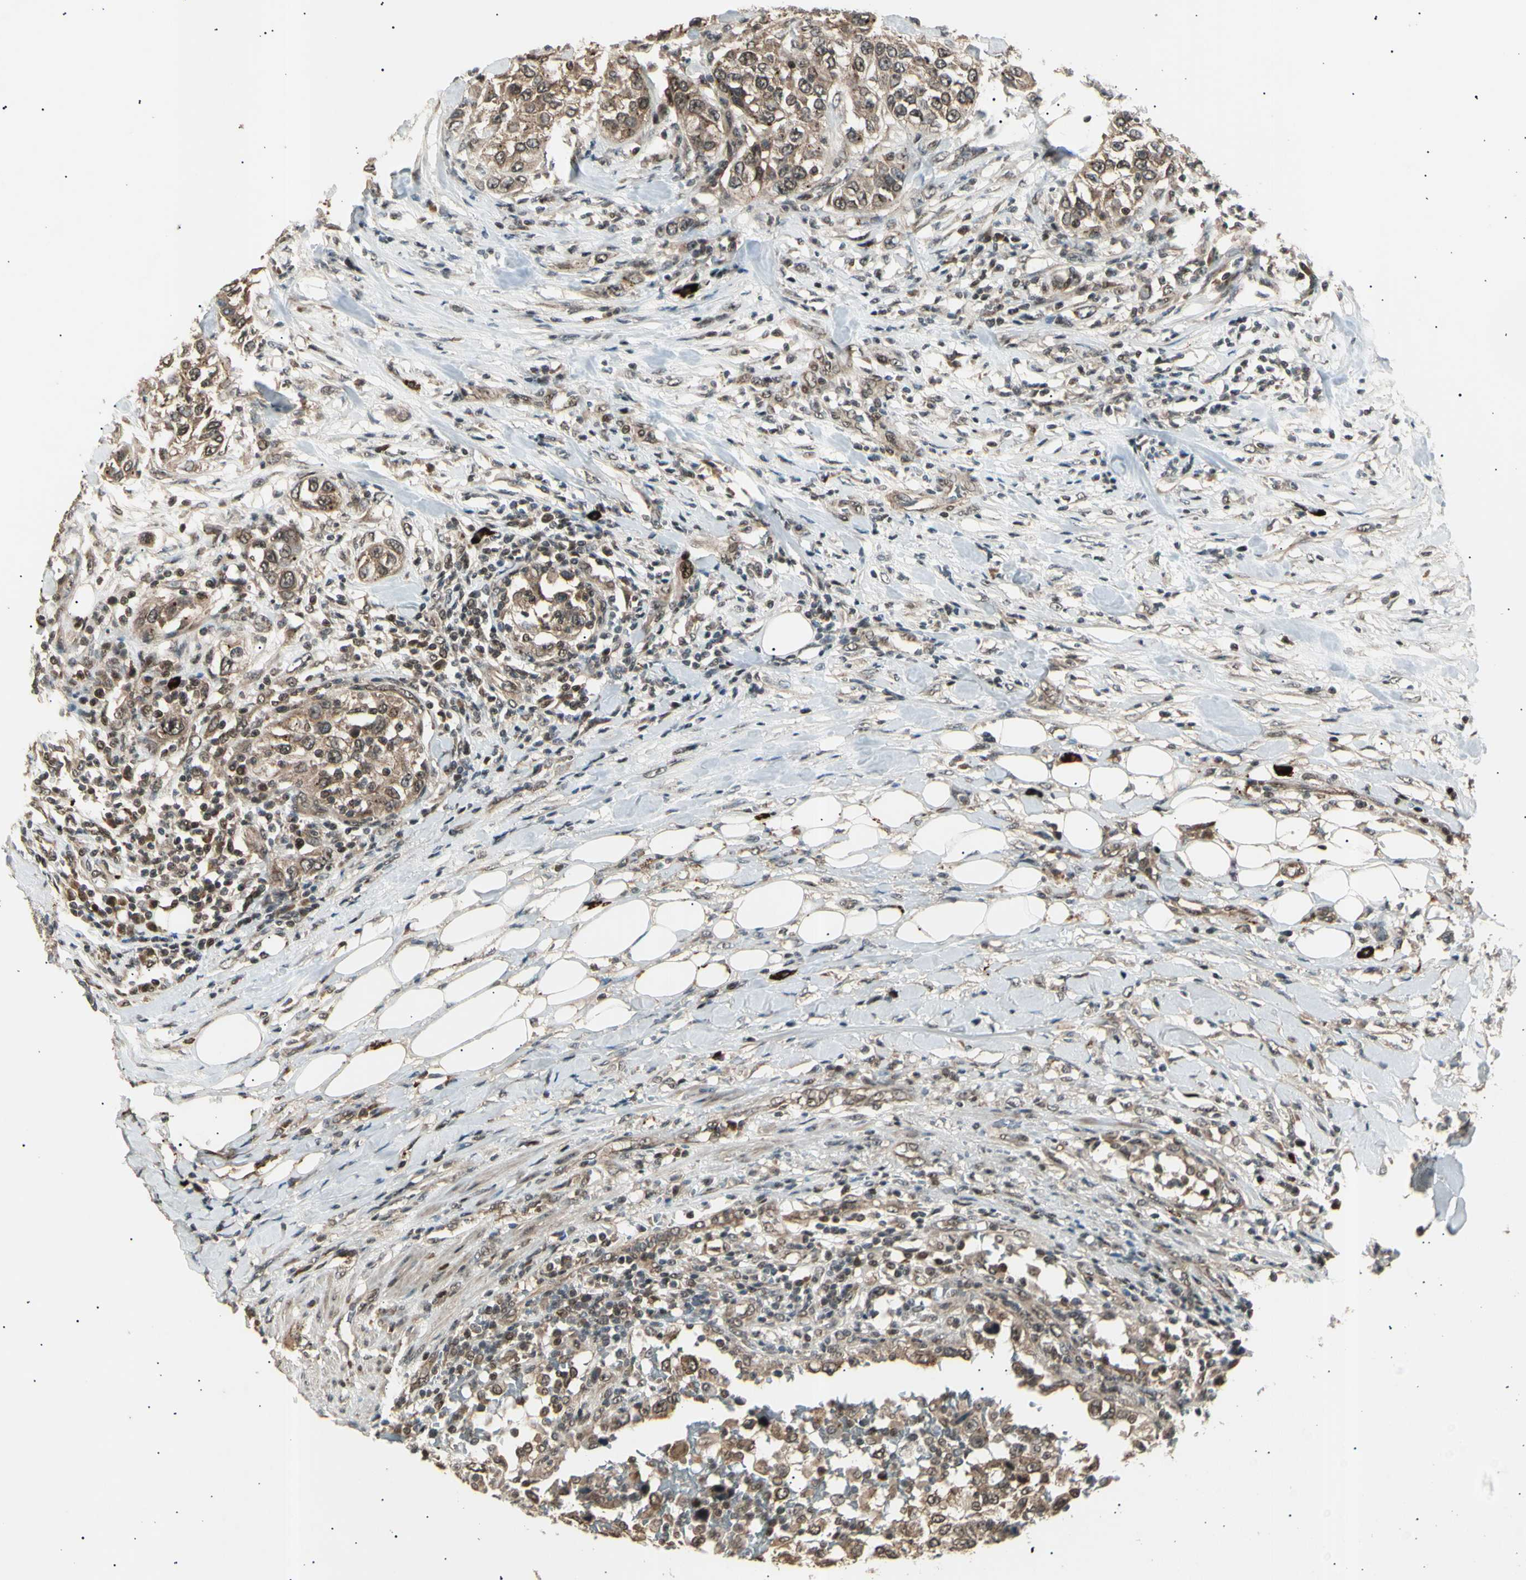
{"staining": {"intensity": "moderate", "quantity": ">75%", "location": "cytoplasmic/membranous,nuclear"}, "tissue": "urothelial cancer", "cell_type": "Tumor cells", "image_type": "cancer", "snomed": [{"axis": "morphology", "description": "Urothelial carcinoma, High grade"}, {"axis": "topography", "description": "Urinary bladder"}], "caption": "There is medium levels of moderate cytoplasmic/membranous and nuclear expression in tumor cells of urothelial carcinoma (high-grade), as demonstrated by immunohistochemical staining (brown color).", "gene": "NUAK2", "patient": {"sex": "female", "age": 80}}